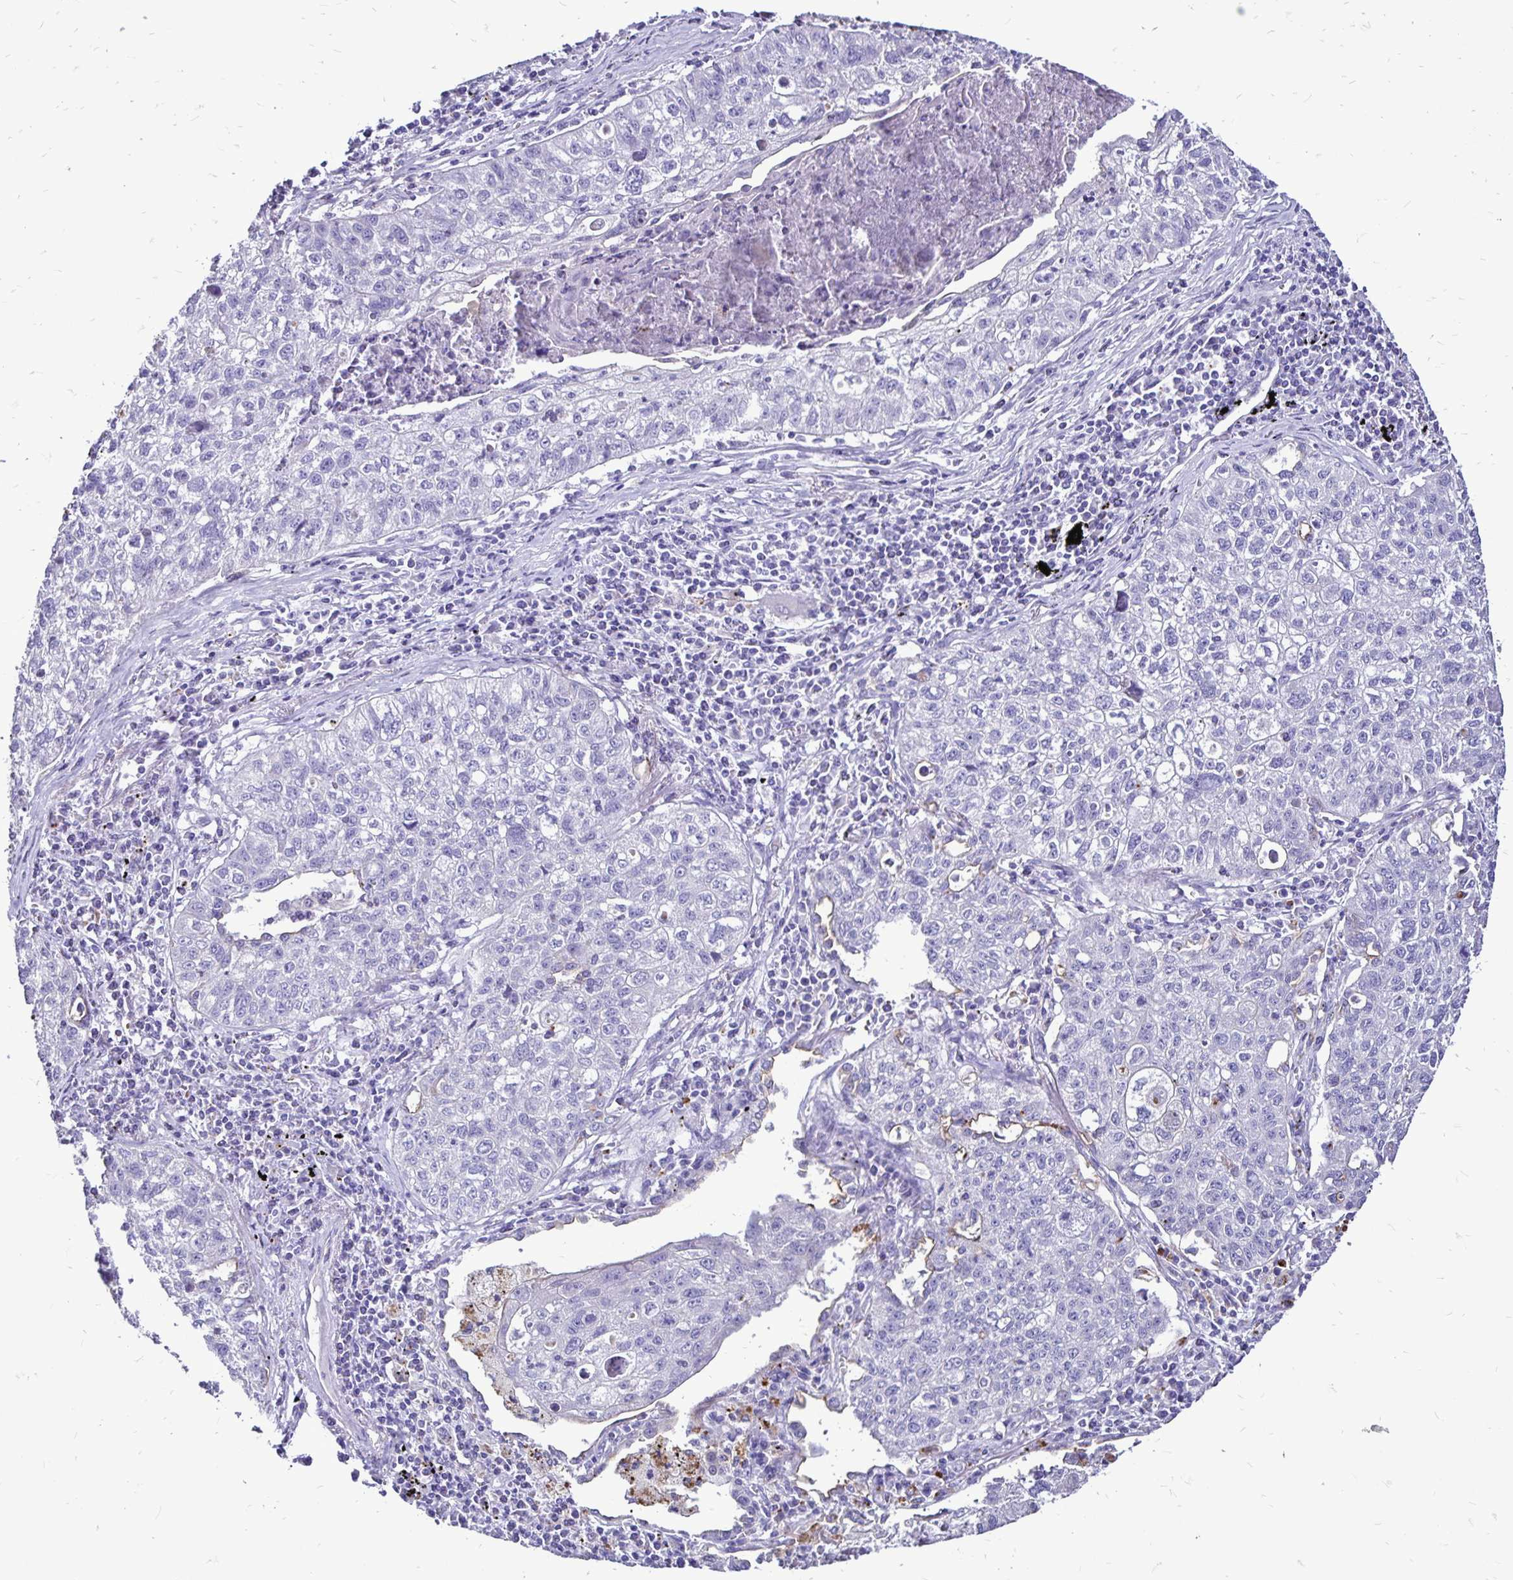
{"staining": {"intensity": "negative", "quantity": "none", "location": "none"}, "tissue": "lung cancer", "cell_type": "Tumor cells", "image_type": "cancer", "snomed": [{"axis": "morphology", "description": "Normal morphology"}, {"axis": "morphology", "description": "Aneuploidy"}, {"axis": "morphology", "description": "Squamous cell carcinoma, NOS"}, {"axis": "topography", "description": "Lymph node"}, {"axis": "topography", "description": "Lung"}], "caption": "A histopathology image of human lung cancer is negative for staining in tumor cells. (Brightfield microscopy of DAB (3,3'-diaminobenzidine) IHC at high magnification).", "gene": "EVPL", "patient": {"sex": "female", "age": 76}}